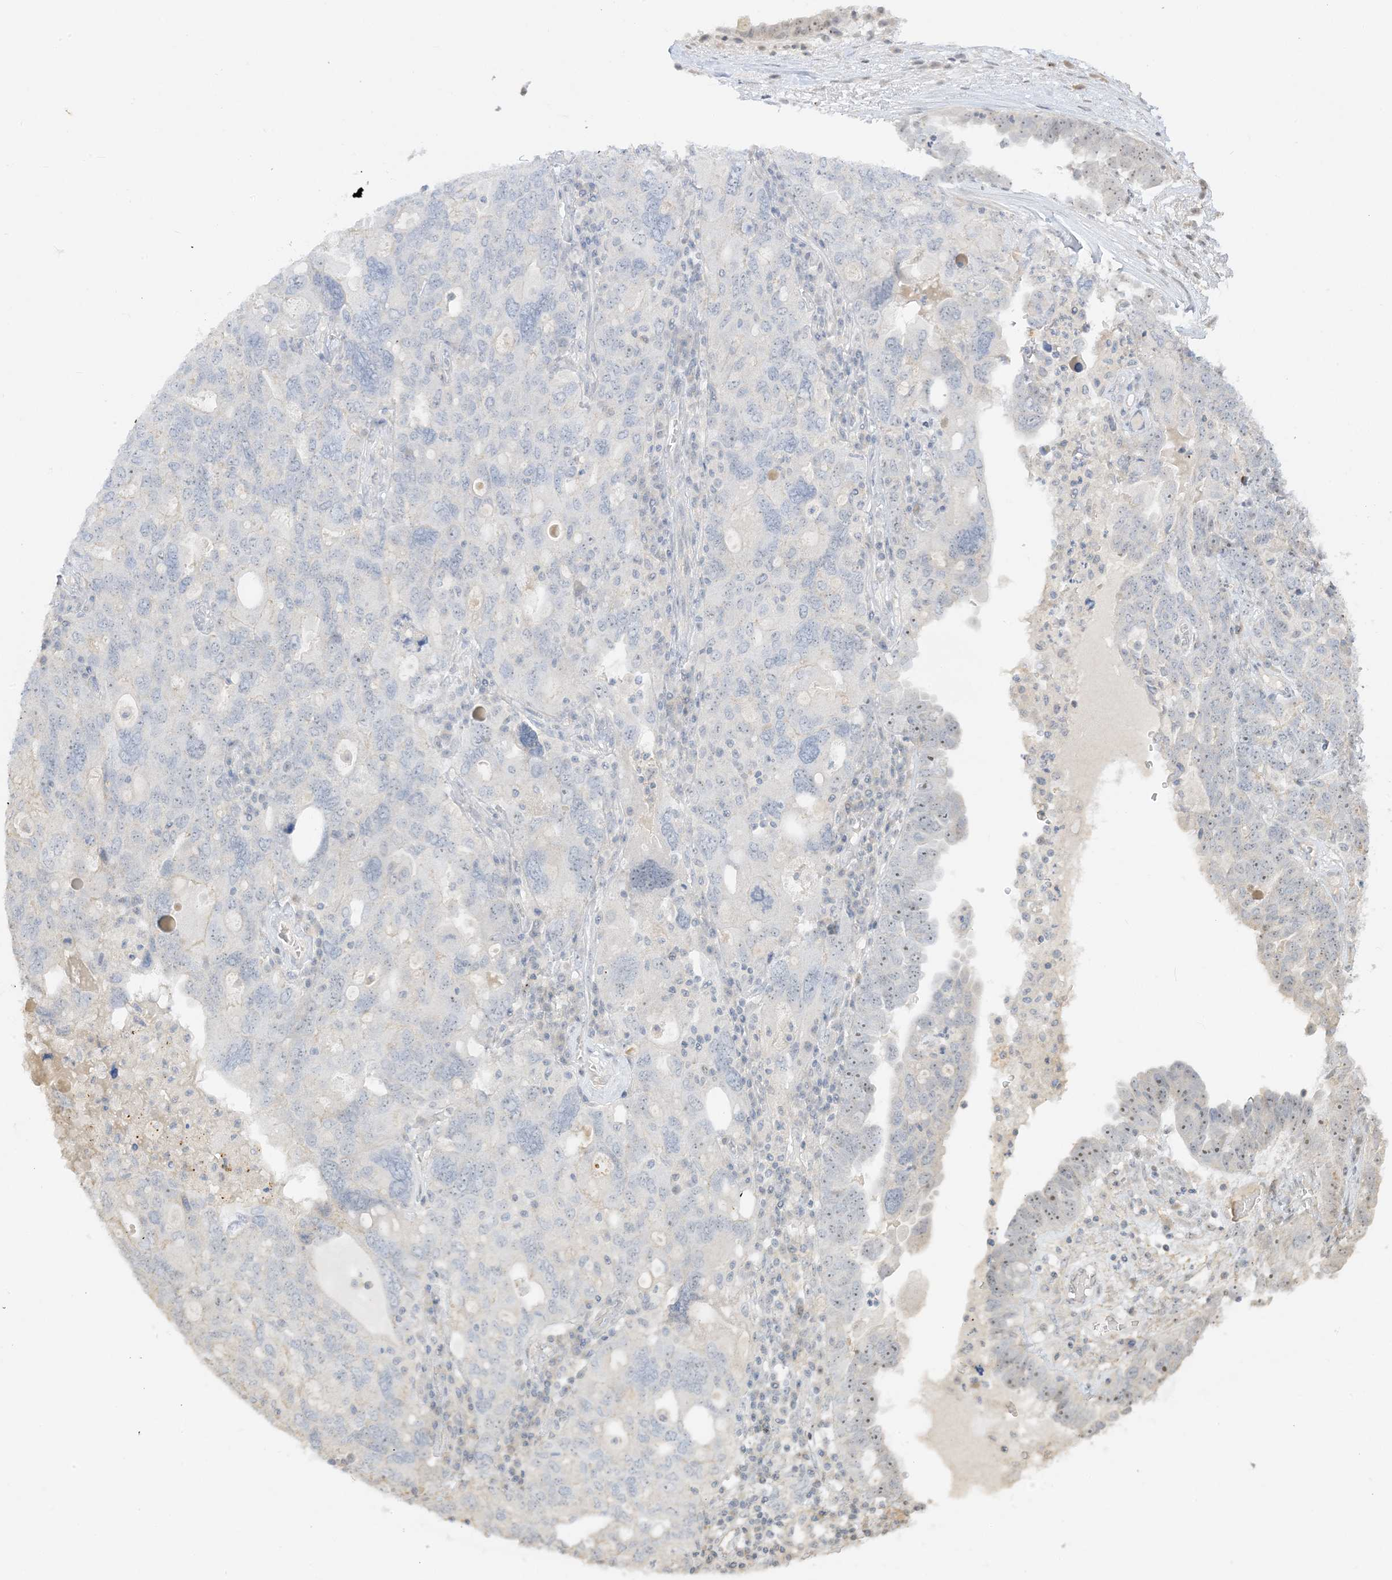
{"staining": {"intensity": "weak", "quantity": "<25%", "location": "nuclear"}, "tissue": "ovarian cancer", "cell_type": "Tumor cells", "image_type": "cancer", "snomed": [{"axis": "morphology", "description": "Carcinoma, endometroid"}, {"axis": "topography", "description": "Ovary"}], "caption": "IHC image of endometroid carcinoma (ovarian) stained for a protein (brown), which reveals no staining in tumor cells.", "gene": "ETAA1", "patient": {"sex": "female", "age": 62}}